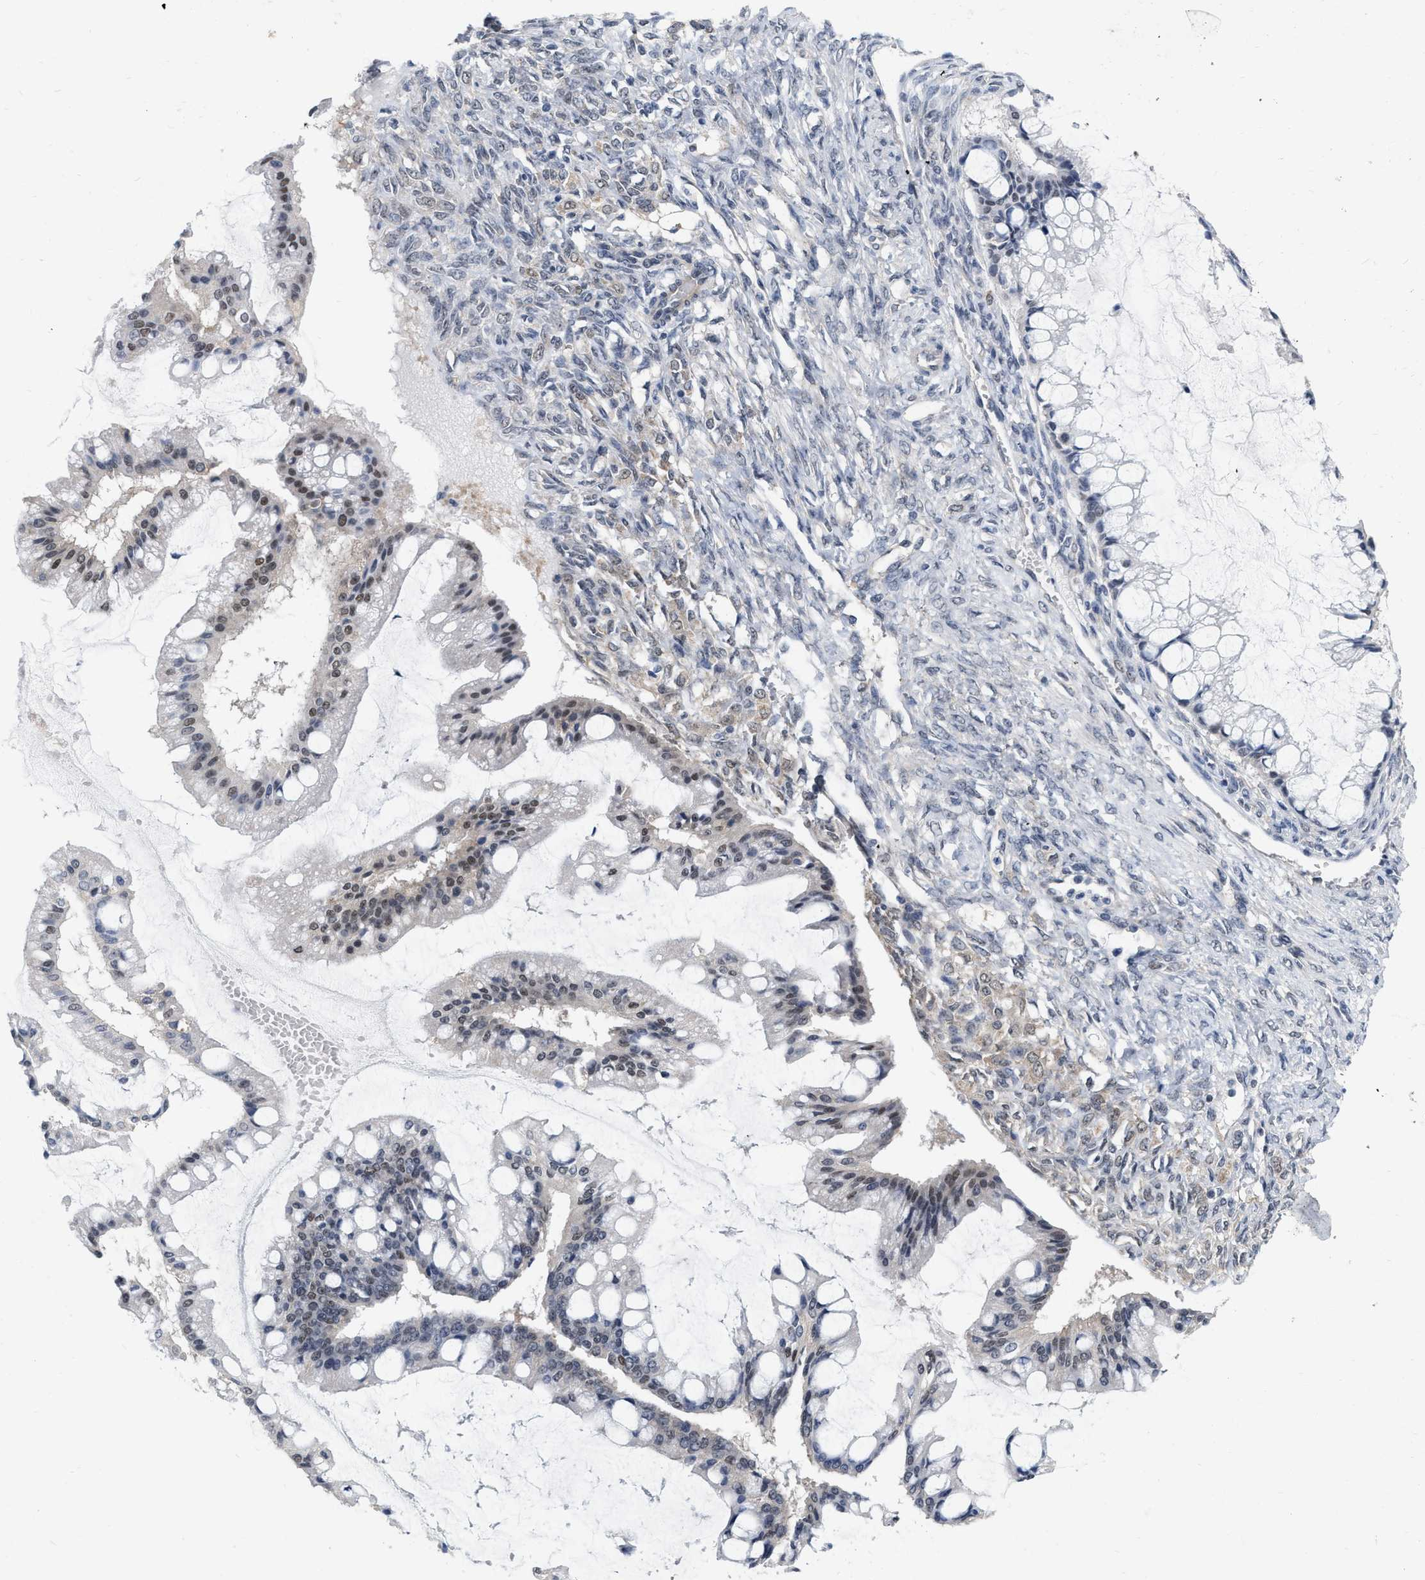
{"staining": {"intensity": "moderate", "quantity": "25%-75%", "location": "nuclear"}, "tissue": "ovarian cancer", "cell_type": "Tumor cells", "image_type": "cancer", "snomed": [{"axis": "morphology", "description": "Cystadenocarcinoma, mucinous, NOS"}, {"axis": "topography", "description": "Ovary"}], "caption": "Human mucinous cystadenocarcinoma (ovarian) stained for a protein (brown) shows moderate nuclear positive expression in approximately 25%-75% of tumor cells.", "gene": "RUVBL1", "patient": {"sex": "female", "age": 73}}